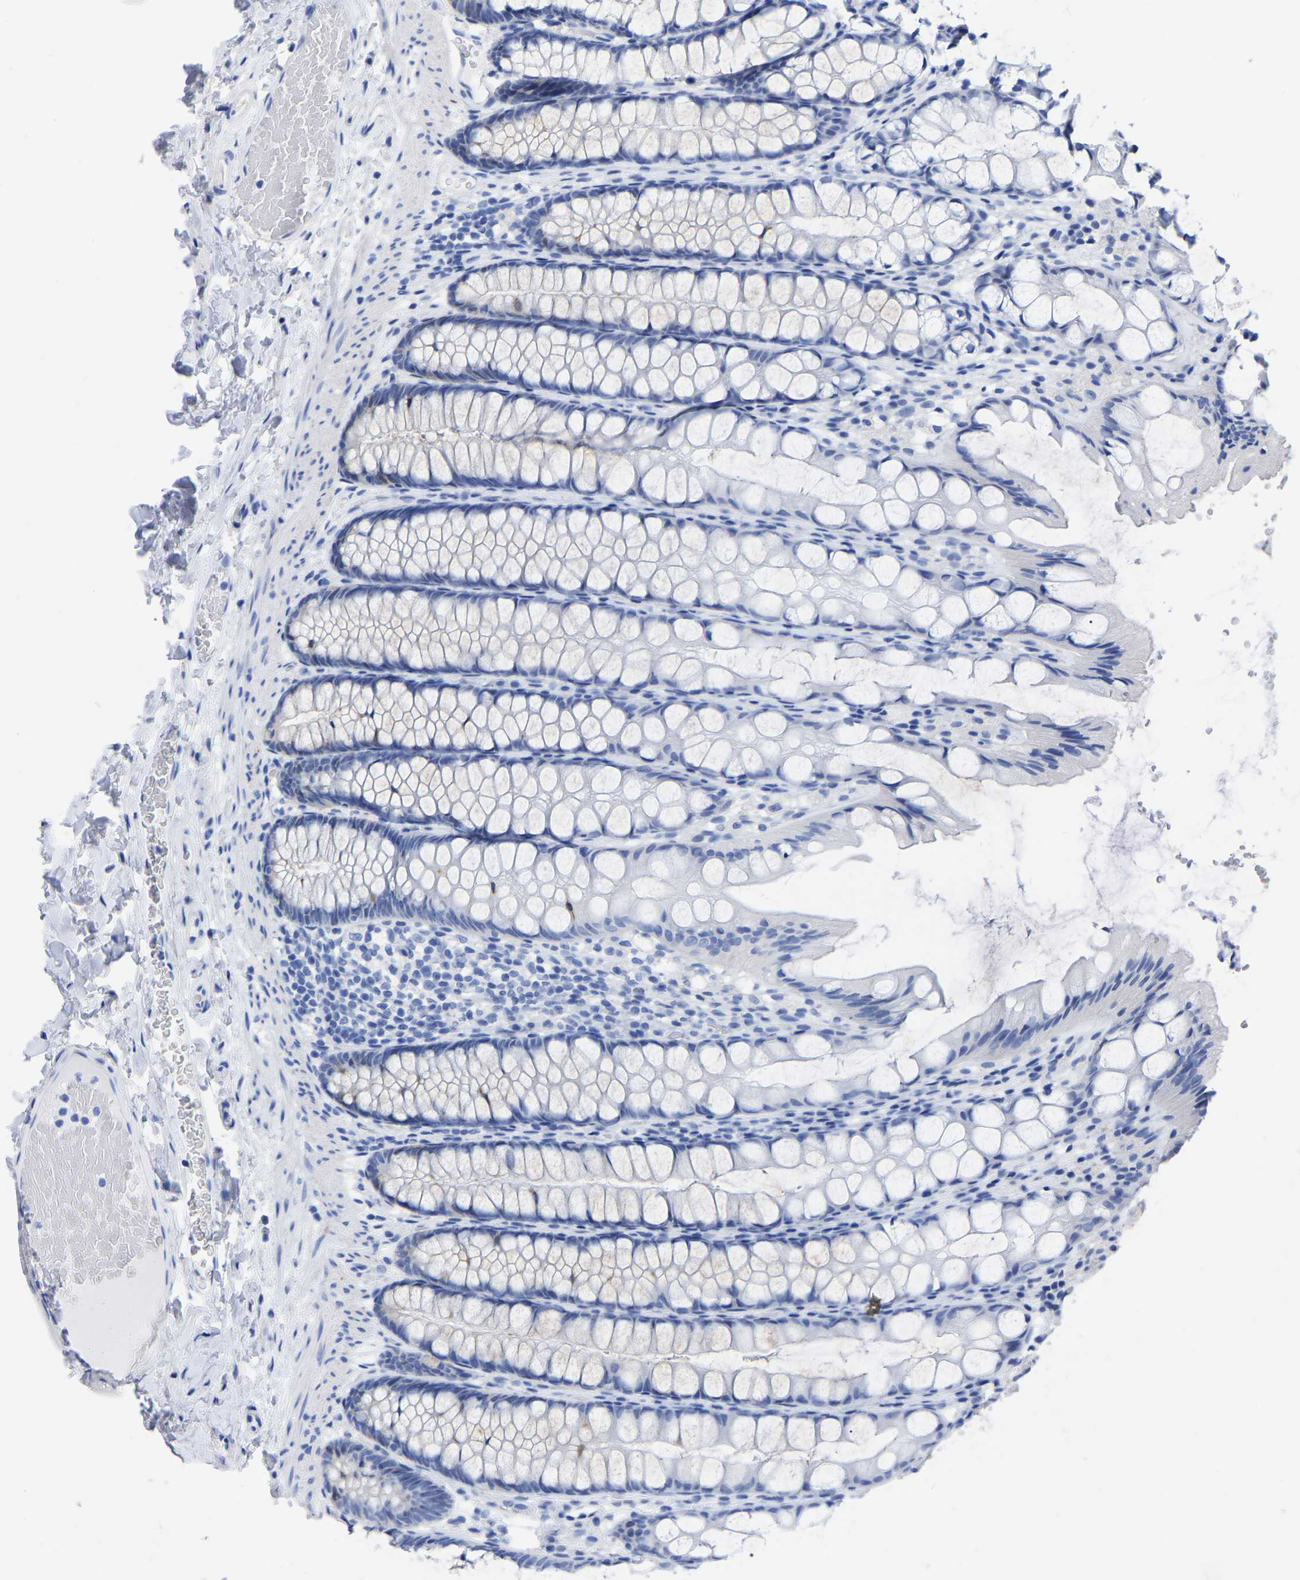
{"staining": {"intensity": "negative", "quantity": "none", "location": "none"}, "tissue": "colon", "cell_type": "Endothelial cells", "image_type": "normal", "snomed": [{"axis": "morphology", "description": "Normal tissue, NOS"}, {"axis": "topography", "description": "Colon"}], "caption": "Immunohistochemistry (IHC) of unremarkable human colon reveals no positivity in endothelial cells.", "gene": "ANXA13", "patient": {"sex": "male", "age": 47}}